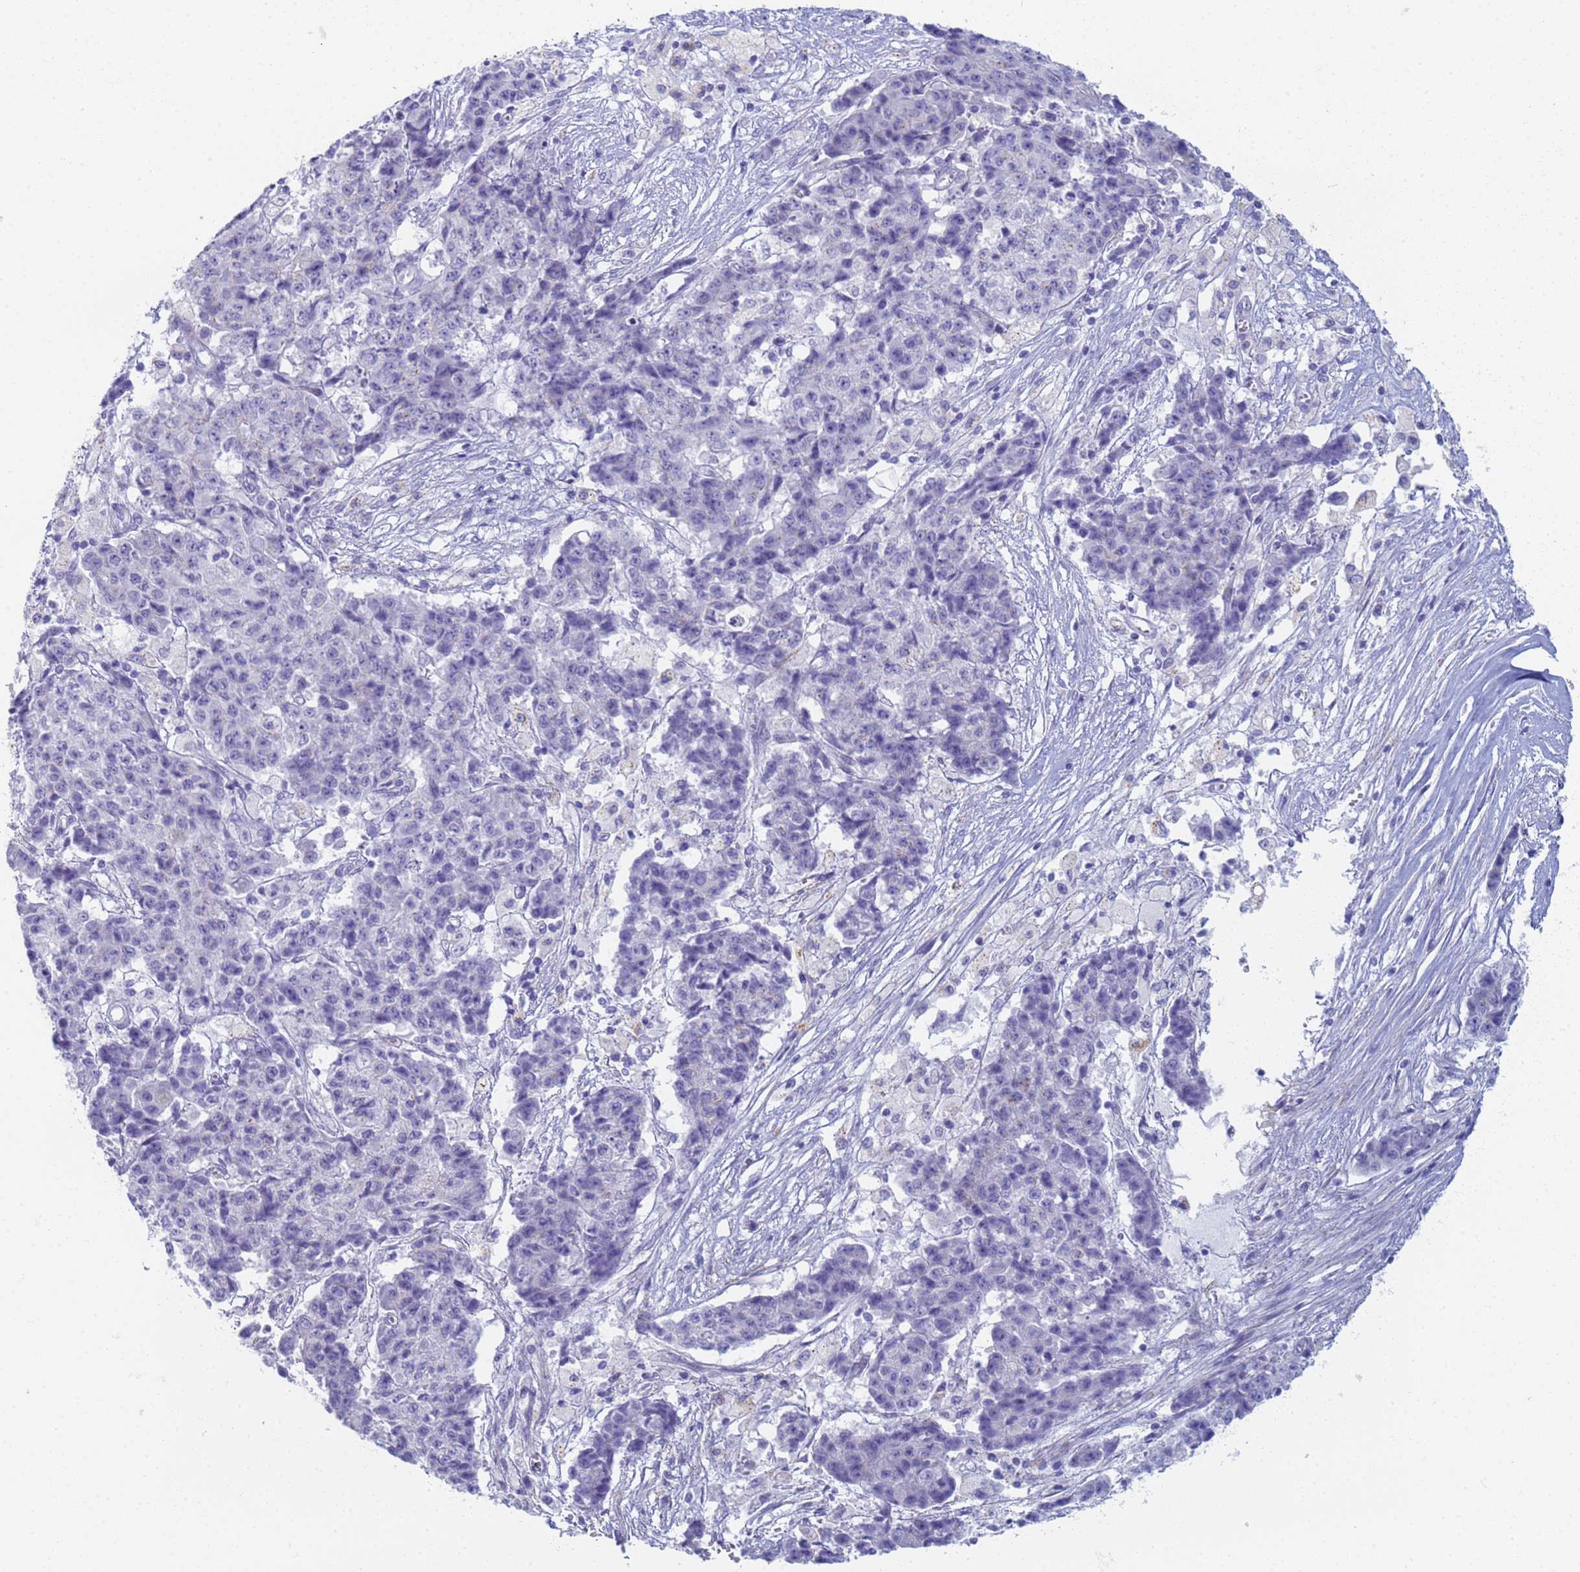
{"staining": {"intensity": "negative", "quantity": "none", "location": "none"}, "tissue": "ovarian cancer", "cell_type": "Tumor cells", "image_type": "cancer", "snomed": [{"axis": "morphology", "description": "Carcinoma, endometroid"}, {"axis": "topography", "description": "Ovary"}], "caption": "This is a micrograph of IHC staining of endometroid carcinoma (ovarian), which shows no positivity in tumor cells.", "gene": "CR1", "patient": {"sex": "female", "age": 42}}